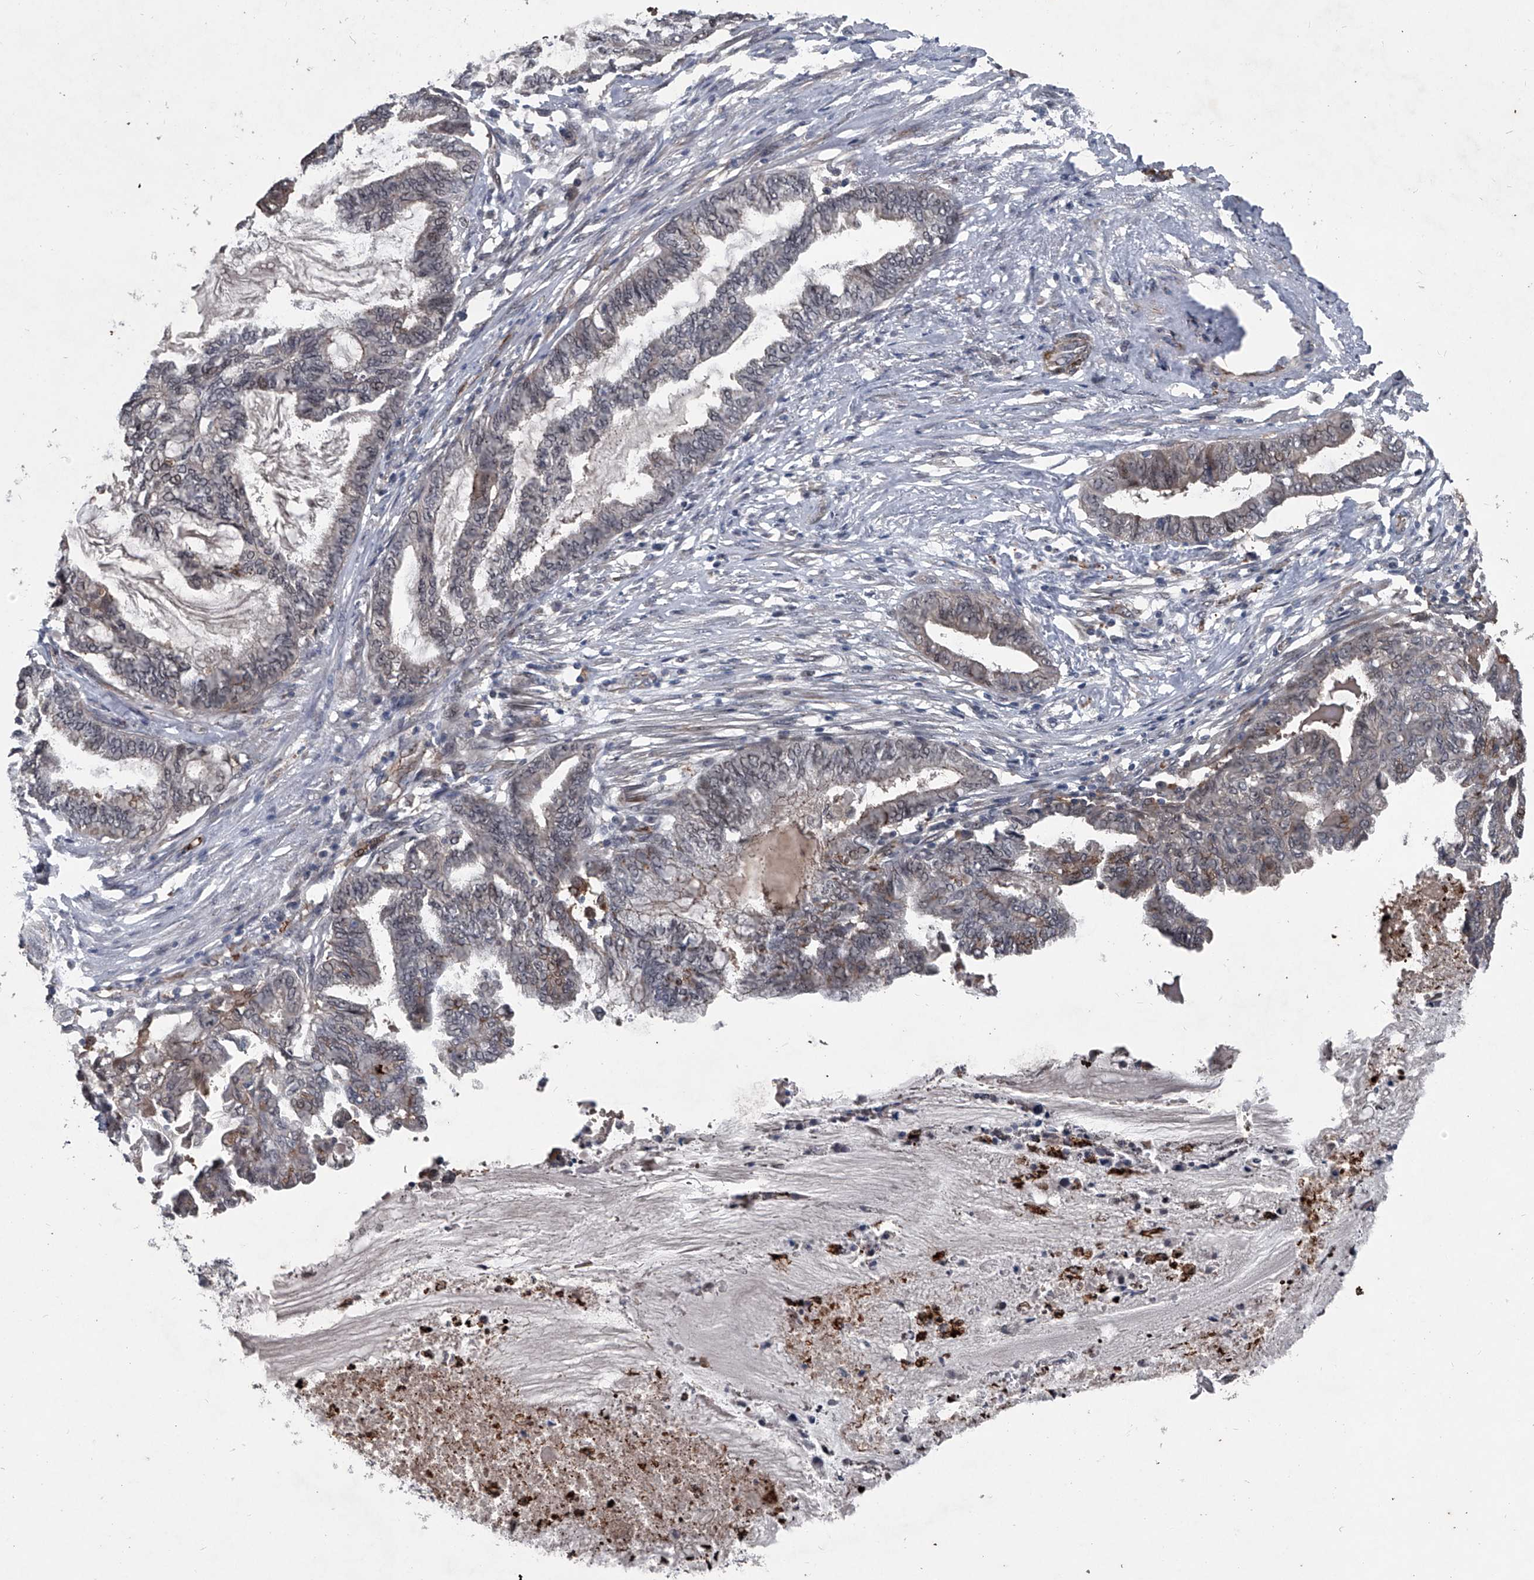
{"staining": {"intensity": "weak", "quantity": "<25%", "location": "cytoplasmic/membranous,nuclear"}, "tissue": "endometrial cancer", "cell_type": "Tumor cells", "image_type": "cancer", "snomed": [{"axis": "morphology", "description": "Adenocarcinoma, NOS"}, {"axis": "topography", "description": "Endometrium"}], "caption": "Tumor cells are negative for brown protein staining in endometrial cancer (adenocarcinoma).", "gene": "MAPKAP1", "patient": {"sex": "female", "age": 86}}